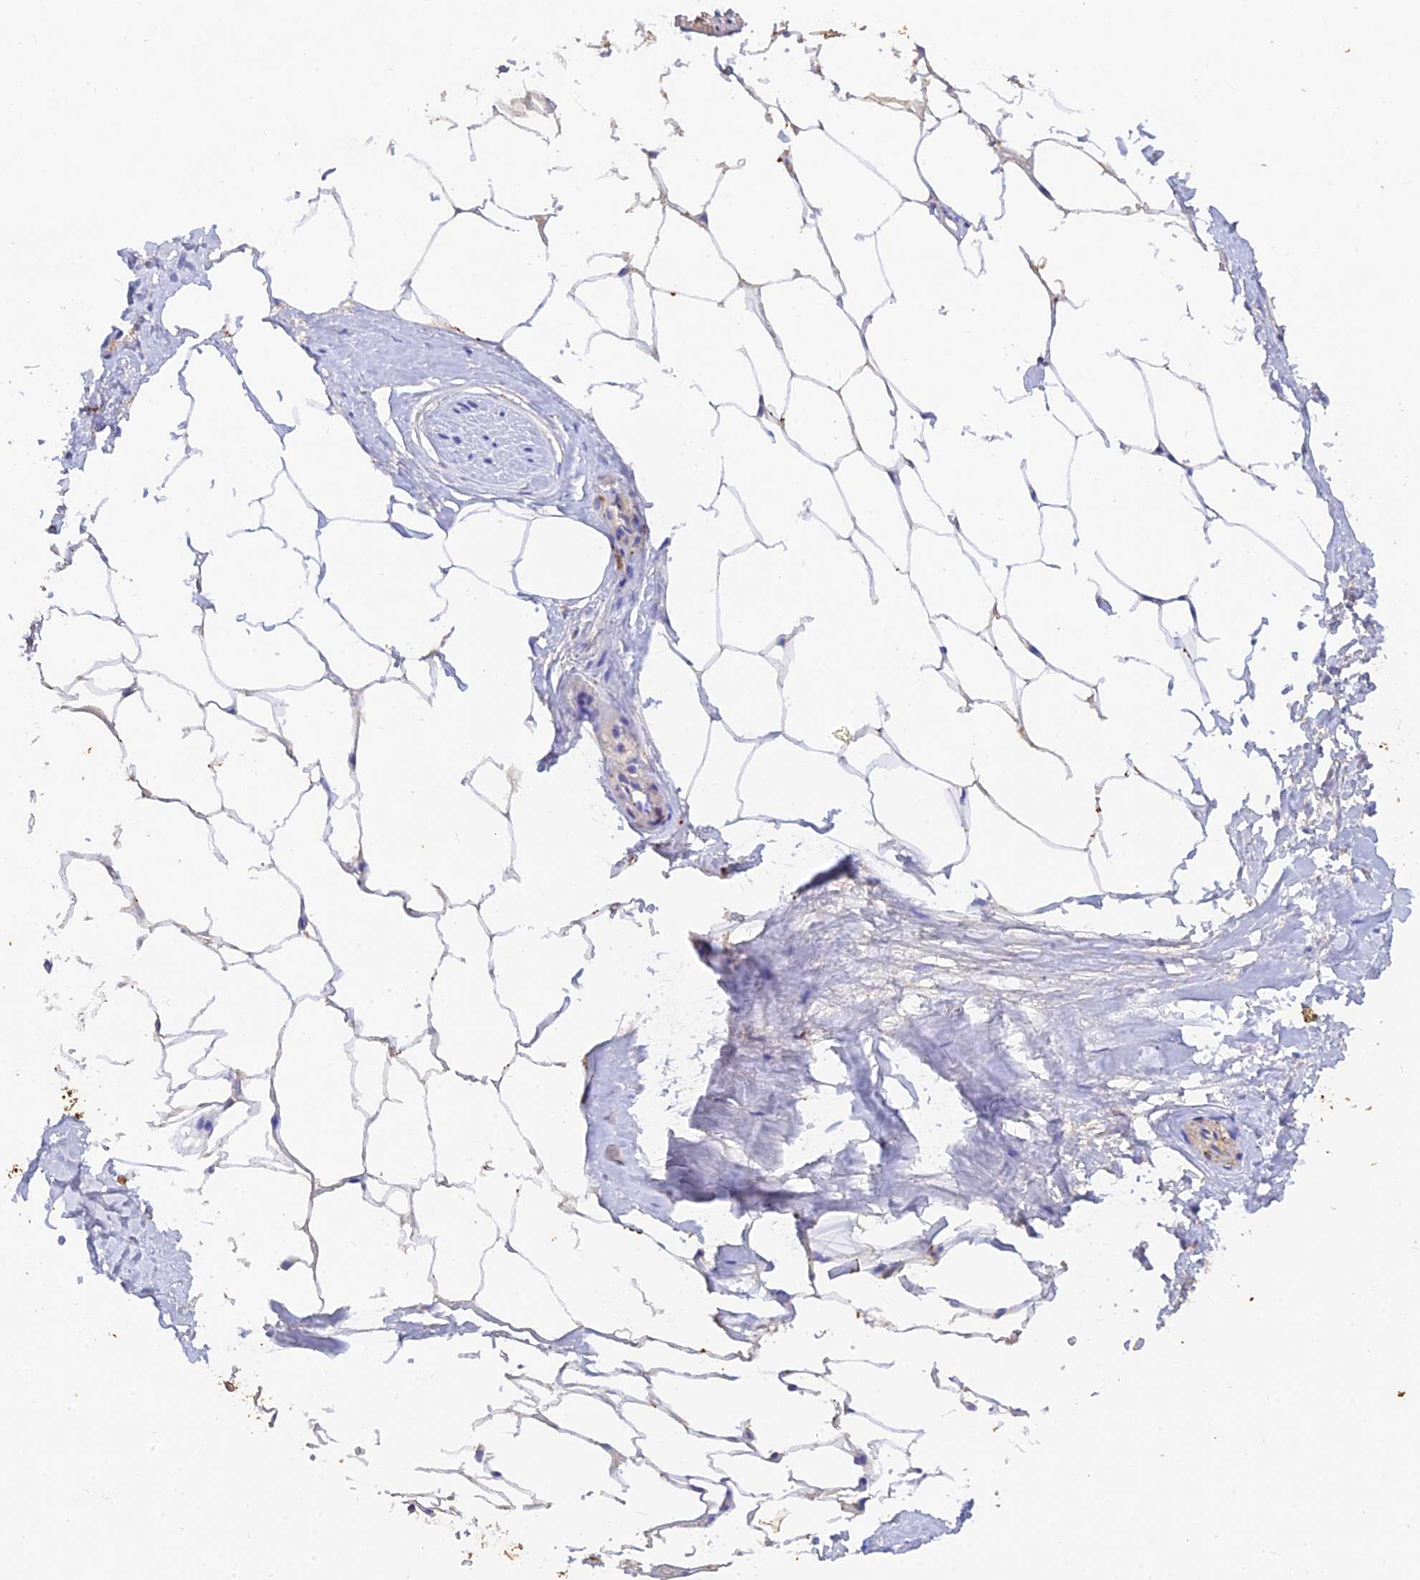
{"staining": {"intensity": "weak", "quantity": ">75%", "location": "cytoplasmic/membranous"}, "tissue": "adipose tissue", "cell_type": "Adipocytes", "image_type": "normal", "snomed": [{"axis": "morphology", "description": "Normal tissue, NOS"}, {"axis": "morphology", "description": "Adenocarcinoma, Low grade"}, {"axis": "topography", "description": "Prostate"}, {"axis": "topography", "description": "Peripheral nerve tissue"}], "caption": "Weak cytoplasmic/membranous positivity for a protein is appreciated in about >75% of adipocytes of unremarkable adipose tissue using immunohistochemistry (IHC).", "gene": "ACSM5", "patient": {"sex": "male", "age": 63}}